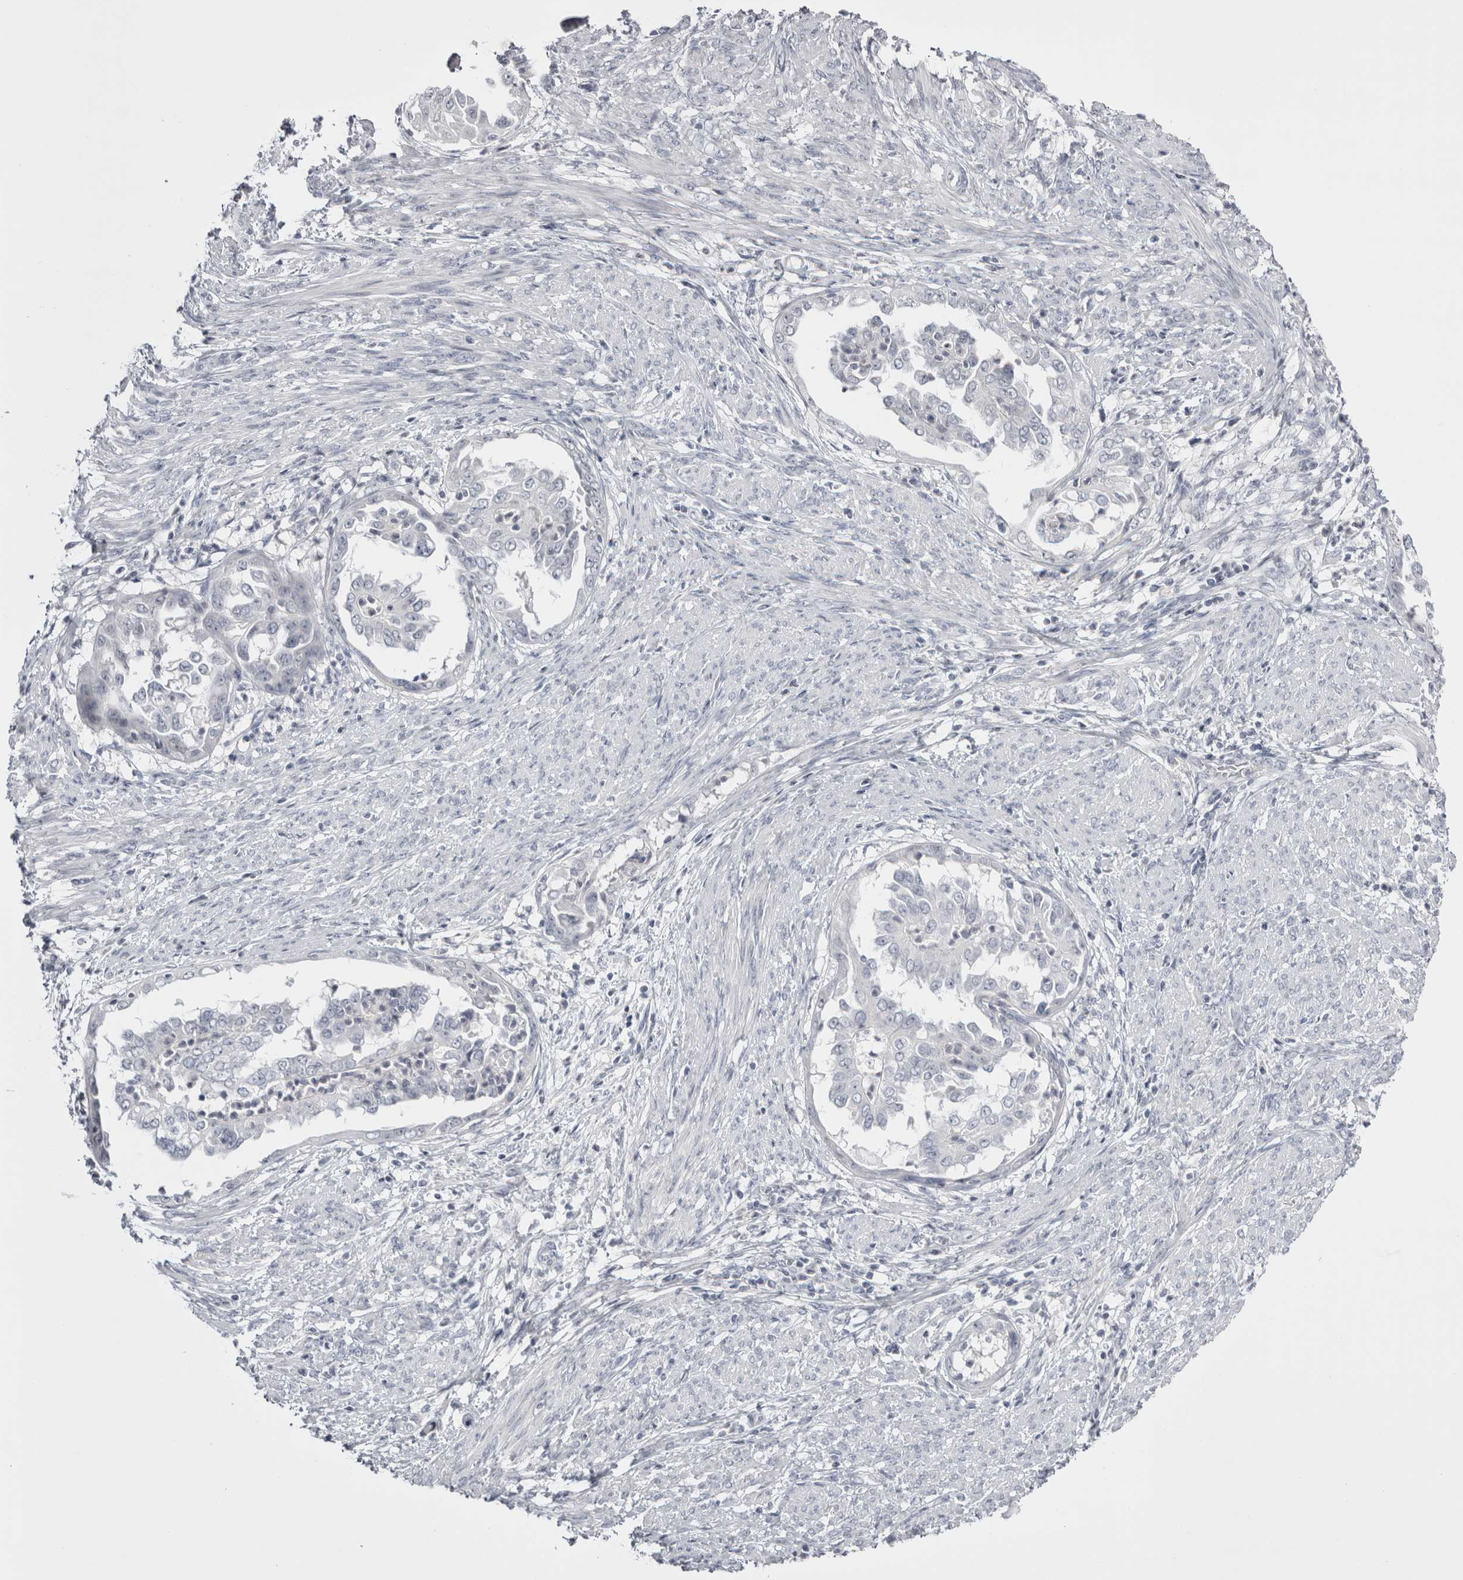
{"staining": {"intensity": "negative", "quantity": "none", "location": "none"}, "tissue": "endometrial cancer", "cell_type": "Tumor cells", "image_type": "cancer", "snomed": [{"axis": "morphology", "description": "Adenocarcinoma, NOS"}, {"axis": "topography", "description": "Endometrium"}], "caption": "A high-resolution micrograph shows IHC staining of endometrial cancer, which displays no significant expression in tumor cells. (Brightfield microscopy of DAB (3,3'-diaminobenzidine) immunohistochemistry at high magnification).", "gene": "FNDC8", "patient": {"sex": "female", "age": 85}}